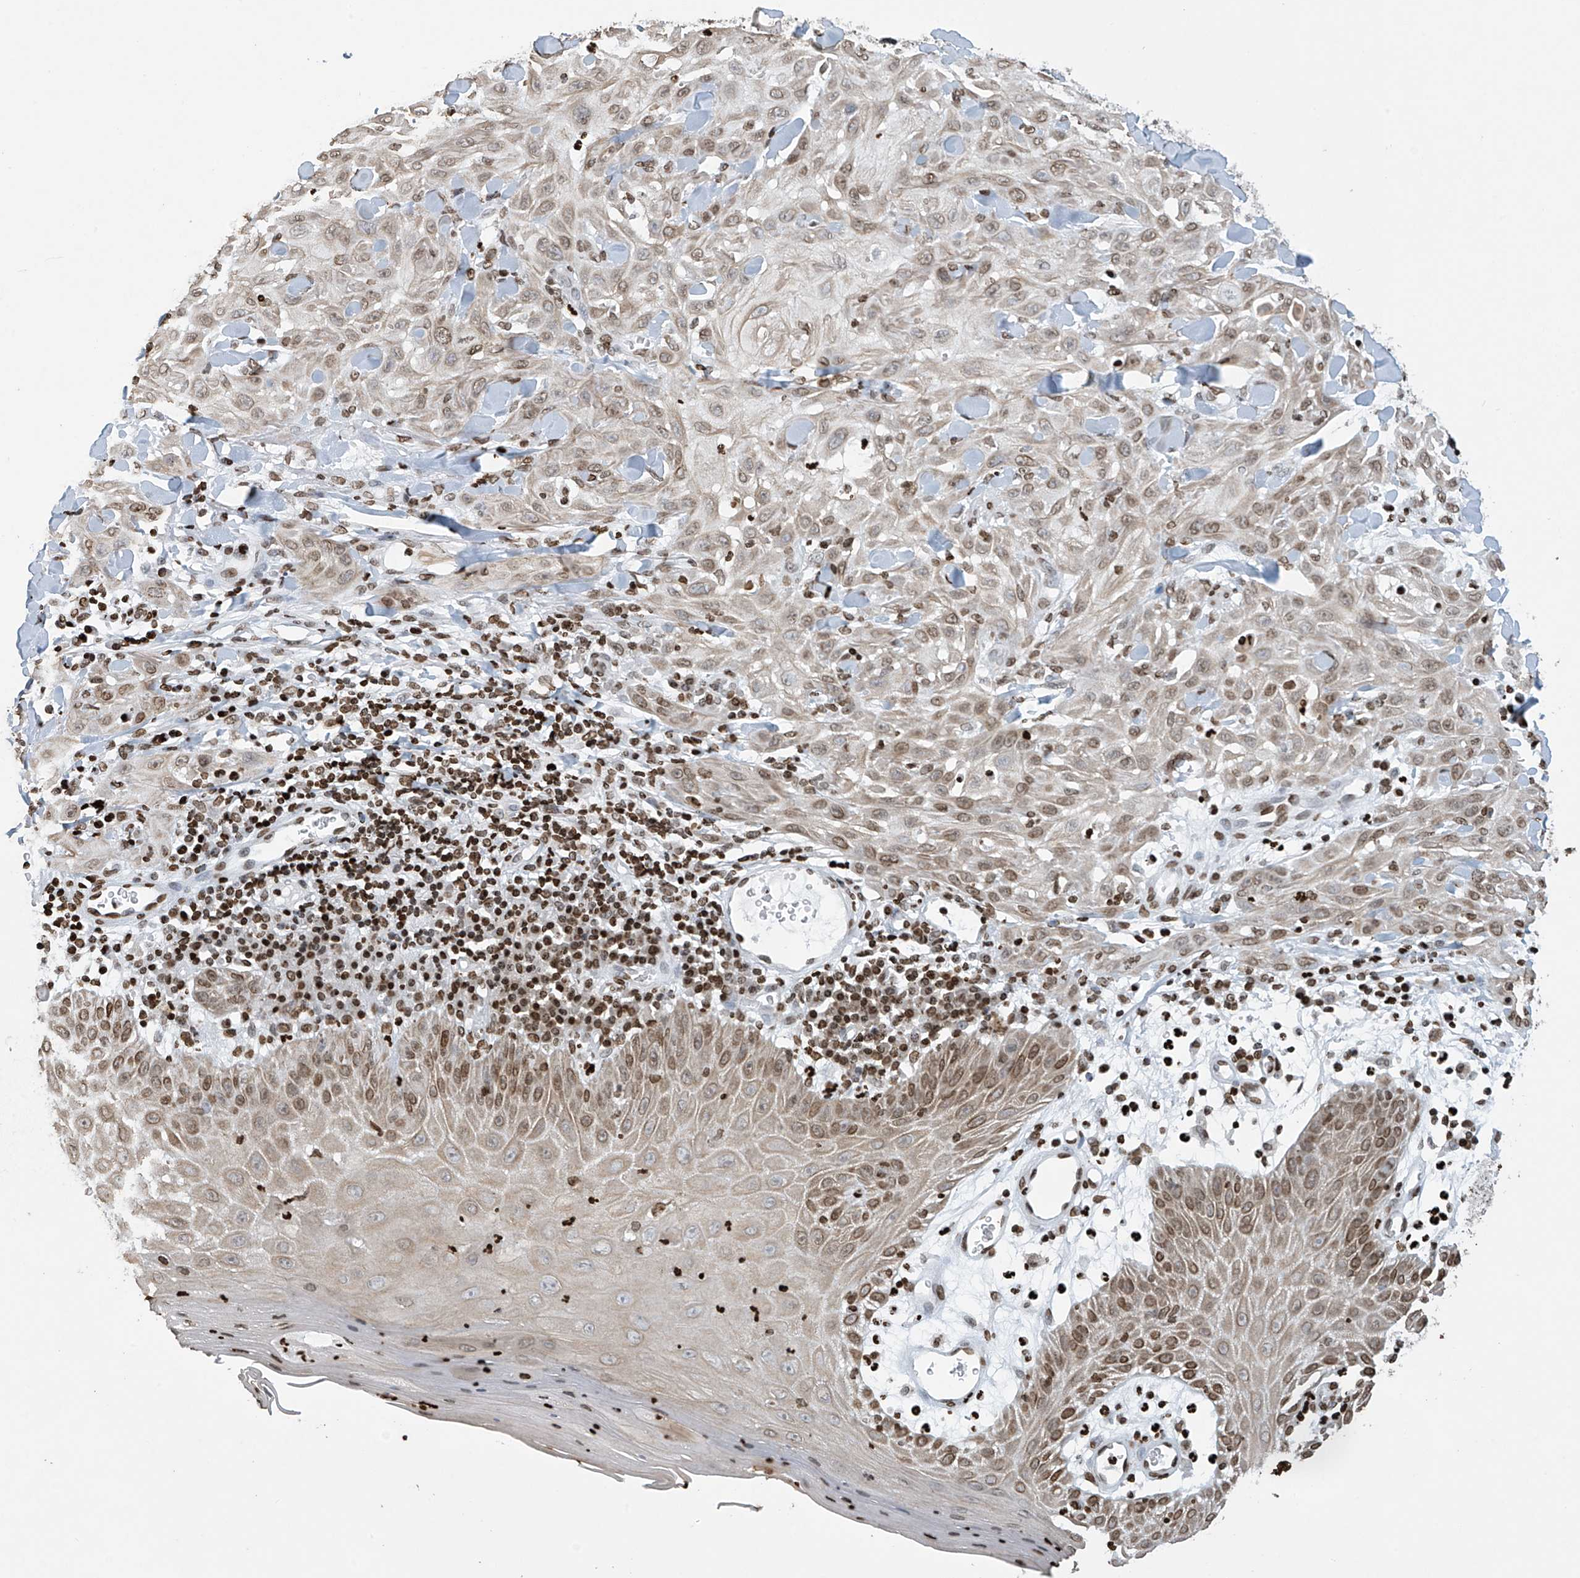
{"staining": {"intensity": "weak", "quantity": ">75%", "location": "nuclear"}, "tissue": "skin cancer", "cell_type": "Tumor cells", "image_type": "cancer", "snomed": [{"axis": "morphology", "description": "Squamous cell carcinoma, NOS"}, {"axis": "topography", "description": "Skin"}], "caption": "A high-resolution histopathology image shows IHC staining of skin cancer (squamous cell carcinoma), which displays weak nuclear positivity in about >75% of tumor cells.", "gene": "H4C16", "patient": {"sex": "male", "age": 24}}